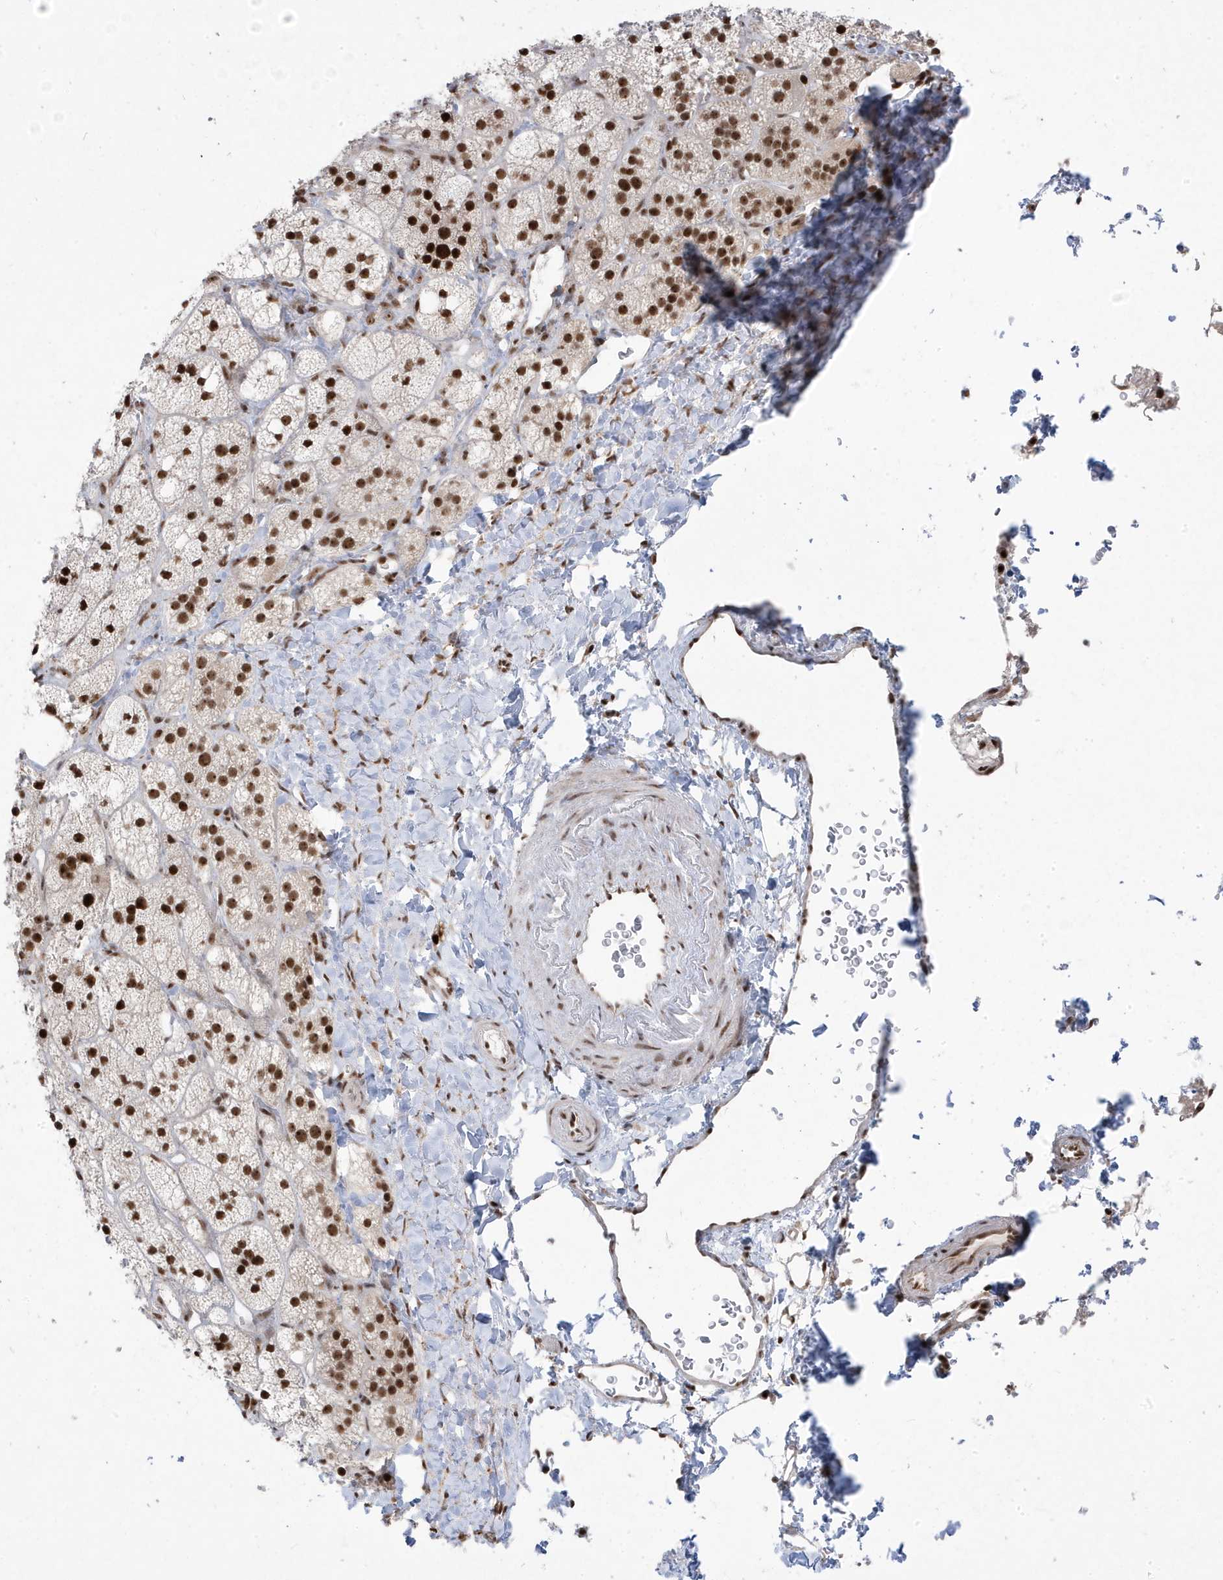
{"staining": {"intensity": "strong", "quantity": ">75%", "location": "nuclear"}, "tissue": "adrenal gland", "cell_type": "Glandular cells", "image_type": "normal", "snomed": [{"axis": "morphology", "description": "Normal tissue, NOS"}, {"axis": "topography", "description": "Adrenal gland"}], "caption": "Adrenal gland stained with IHC shows strong nuclear positivity in about >75% of glandular cells. The staining was performed using DAB to visualize the protein expression in brown, while the nuclei were stained in blue with hematoxylin (Magnification: 20x).", "gene": "MTREX", "patient": {"sex": "male", "age": 61}}